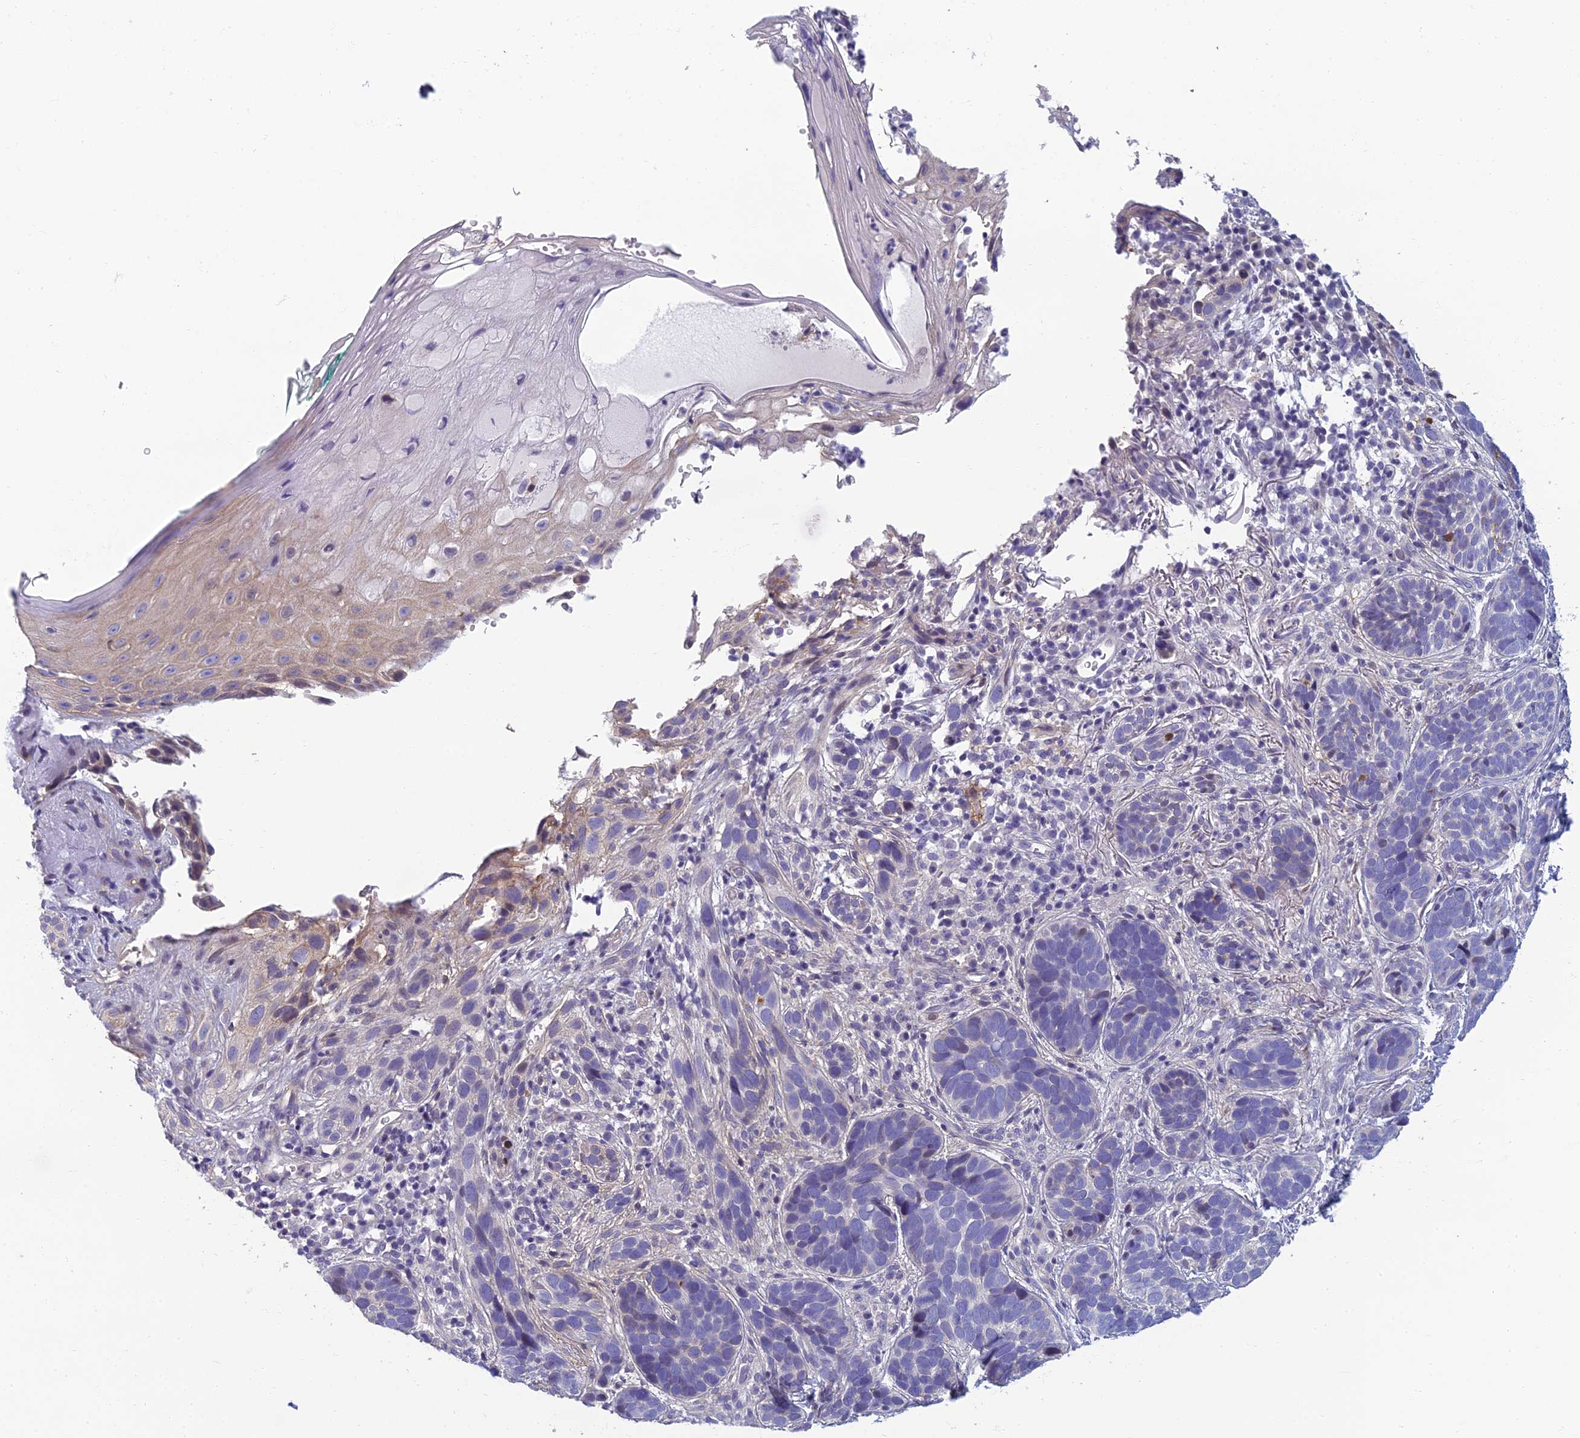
{"staining": {"intensity": "negative", "quantity": "none", "location": "none"}, "tissue": "skin cancer", "cell_type": "Tumor cells", "image_type": "cancer", "snomed": [{"axis": "morphology", "description": "Basal cell carcinoma"}, {"axis": "topography", "description": "Skin"}], "caption": "Human skin basal cell carcinoma stained for a protein using immunohistochemistry (IHC) displays no positivity in tumor cells.", "gene": "NEURL1", "patient": {"sex": "male", "age": 71}}